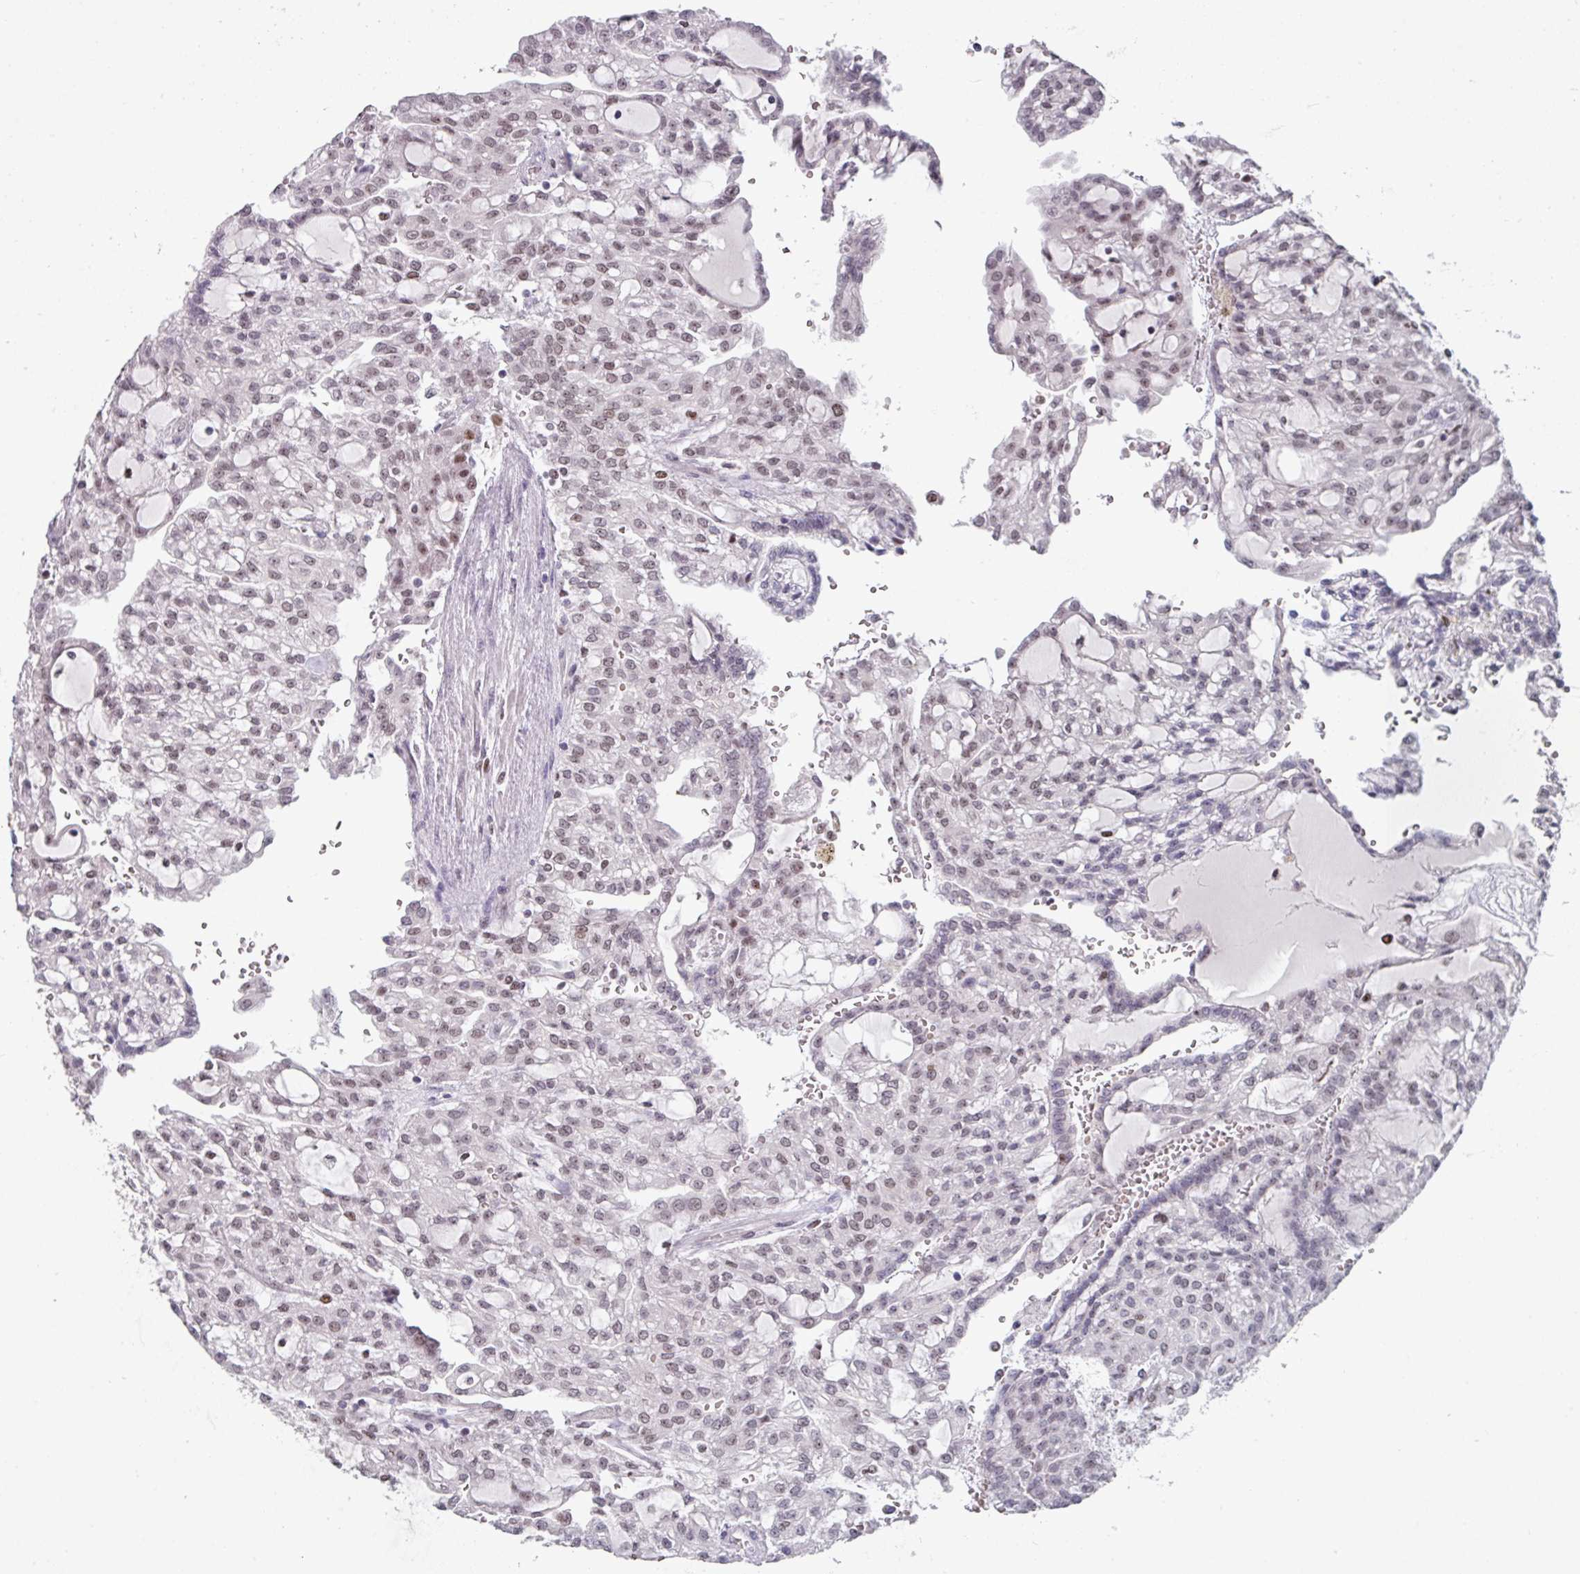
{"staining": {"intensity": "moderate", "quantity": "25%-75%", "location": "nuclear"}, "tissue": "renal cancer", "cell_type": "Tumor cells", "image_type": "cancer", "snomed": [{"axis": "morphology", "description": "Adenocarcinoma, NOS"}, {"axis": "topography", "description": "Kidney"}], "caption": "A high-resolution photomicrograph shows immunohistochemistry (IHC) staining of renal cancer, which demonstrates moderate nuclear expression in approximately 25%-75% of tumor cells.", "gene": "RAD50", "patient": {"sex": "male", "age": 63}}